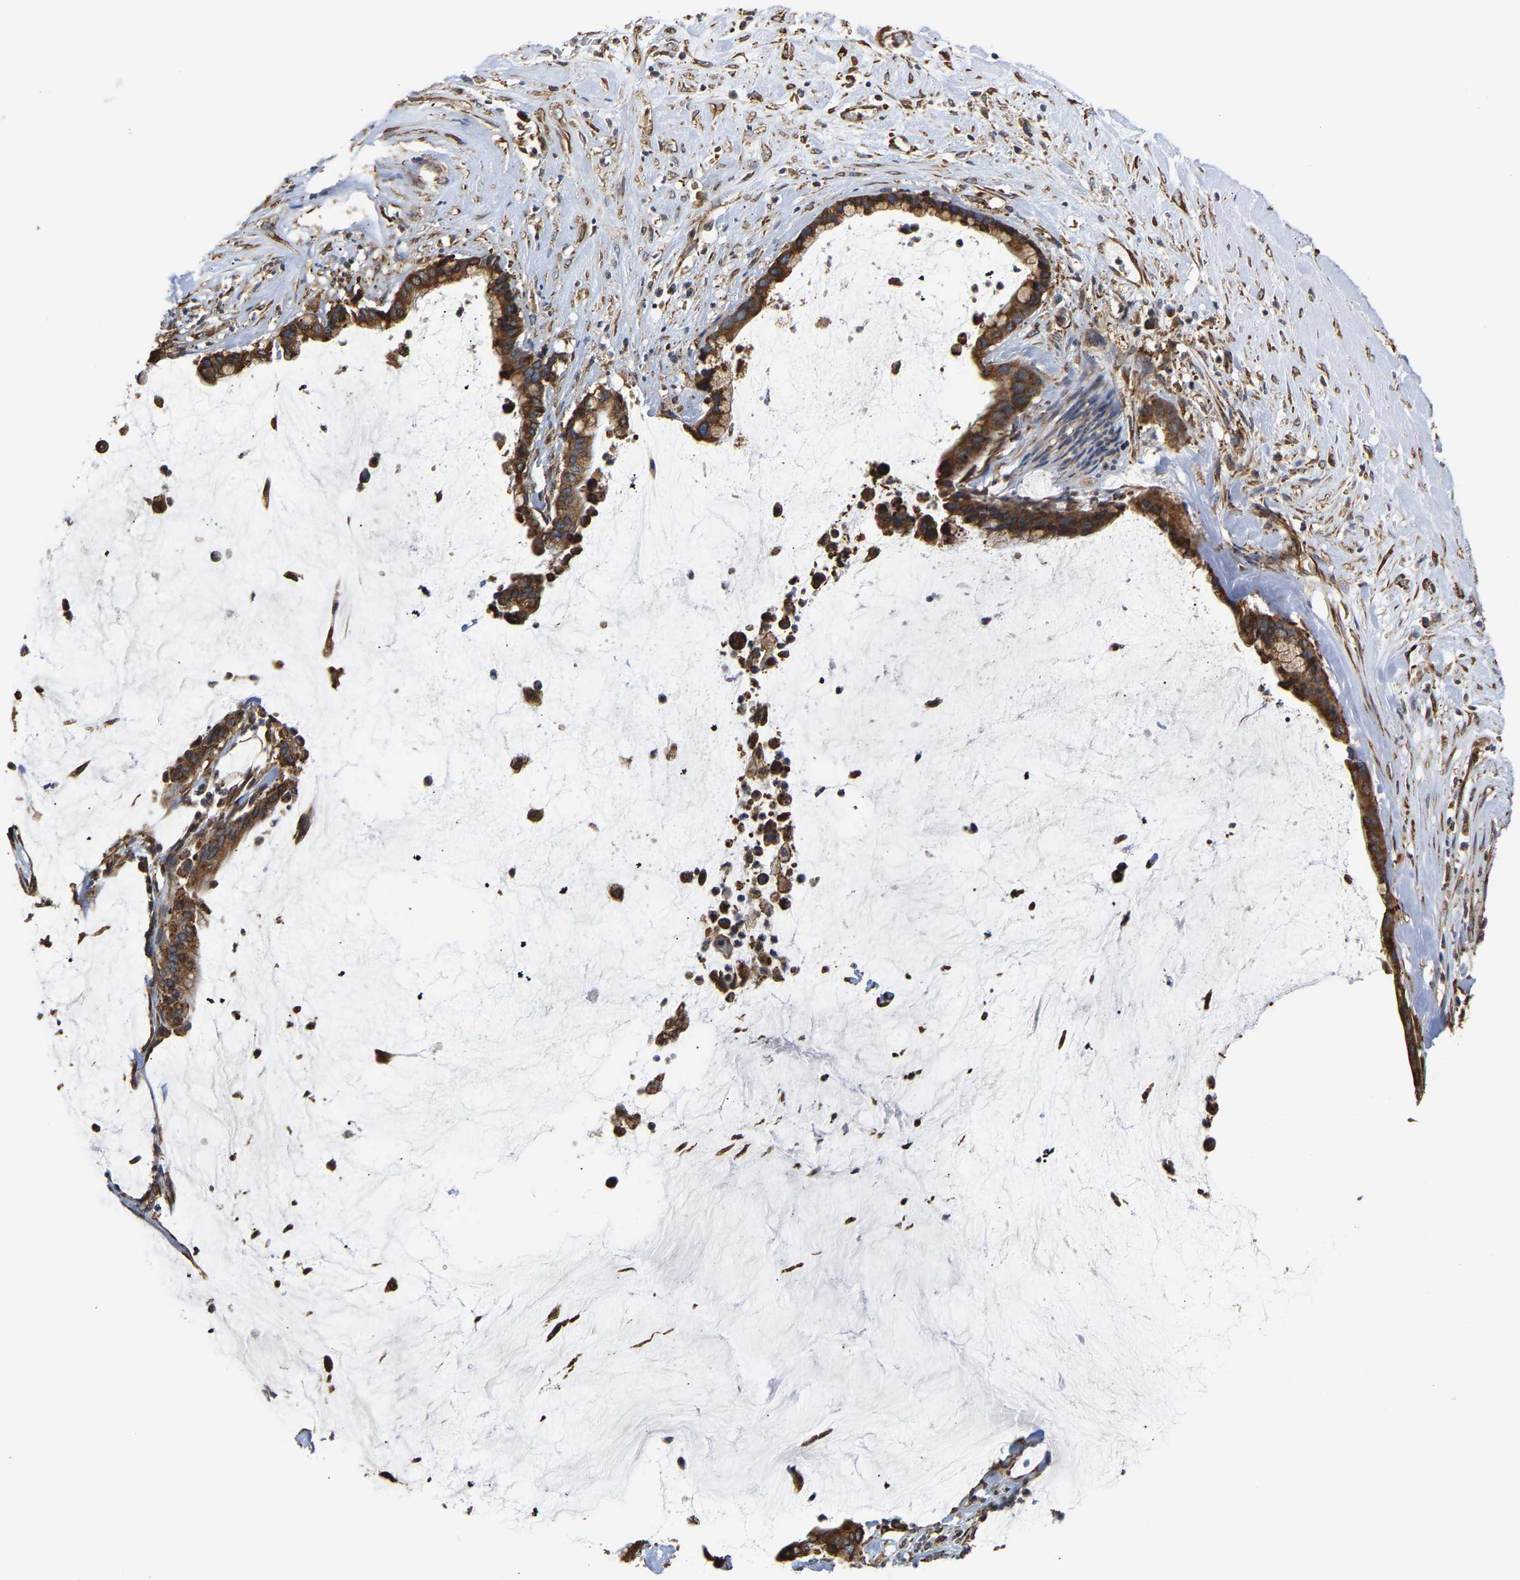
{"staining": {"intensity": "strong", "quantity": ">75%", "location": "cytoplasmic/membranous"}, "tissue": "pancreatic cancer", "cell_type": "Tumor cells", "image_type": "cancer", "snomed": [{"axis": "morphology", "description": "Adenocarcinoma, NOS"}, {"axis": "topography", "description": "Pancreas"}], "caption": "Protein staining displays strong cytoplasmic/membranous staining in about >75% of tumor cells in adenocarcinoma (pancreatic). (brown staining indicates protein expression, while blue staining denotes nuclei).", "gene": "ARAP1", "patient": {"sex": "male", "age": 41}}